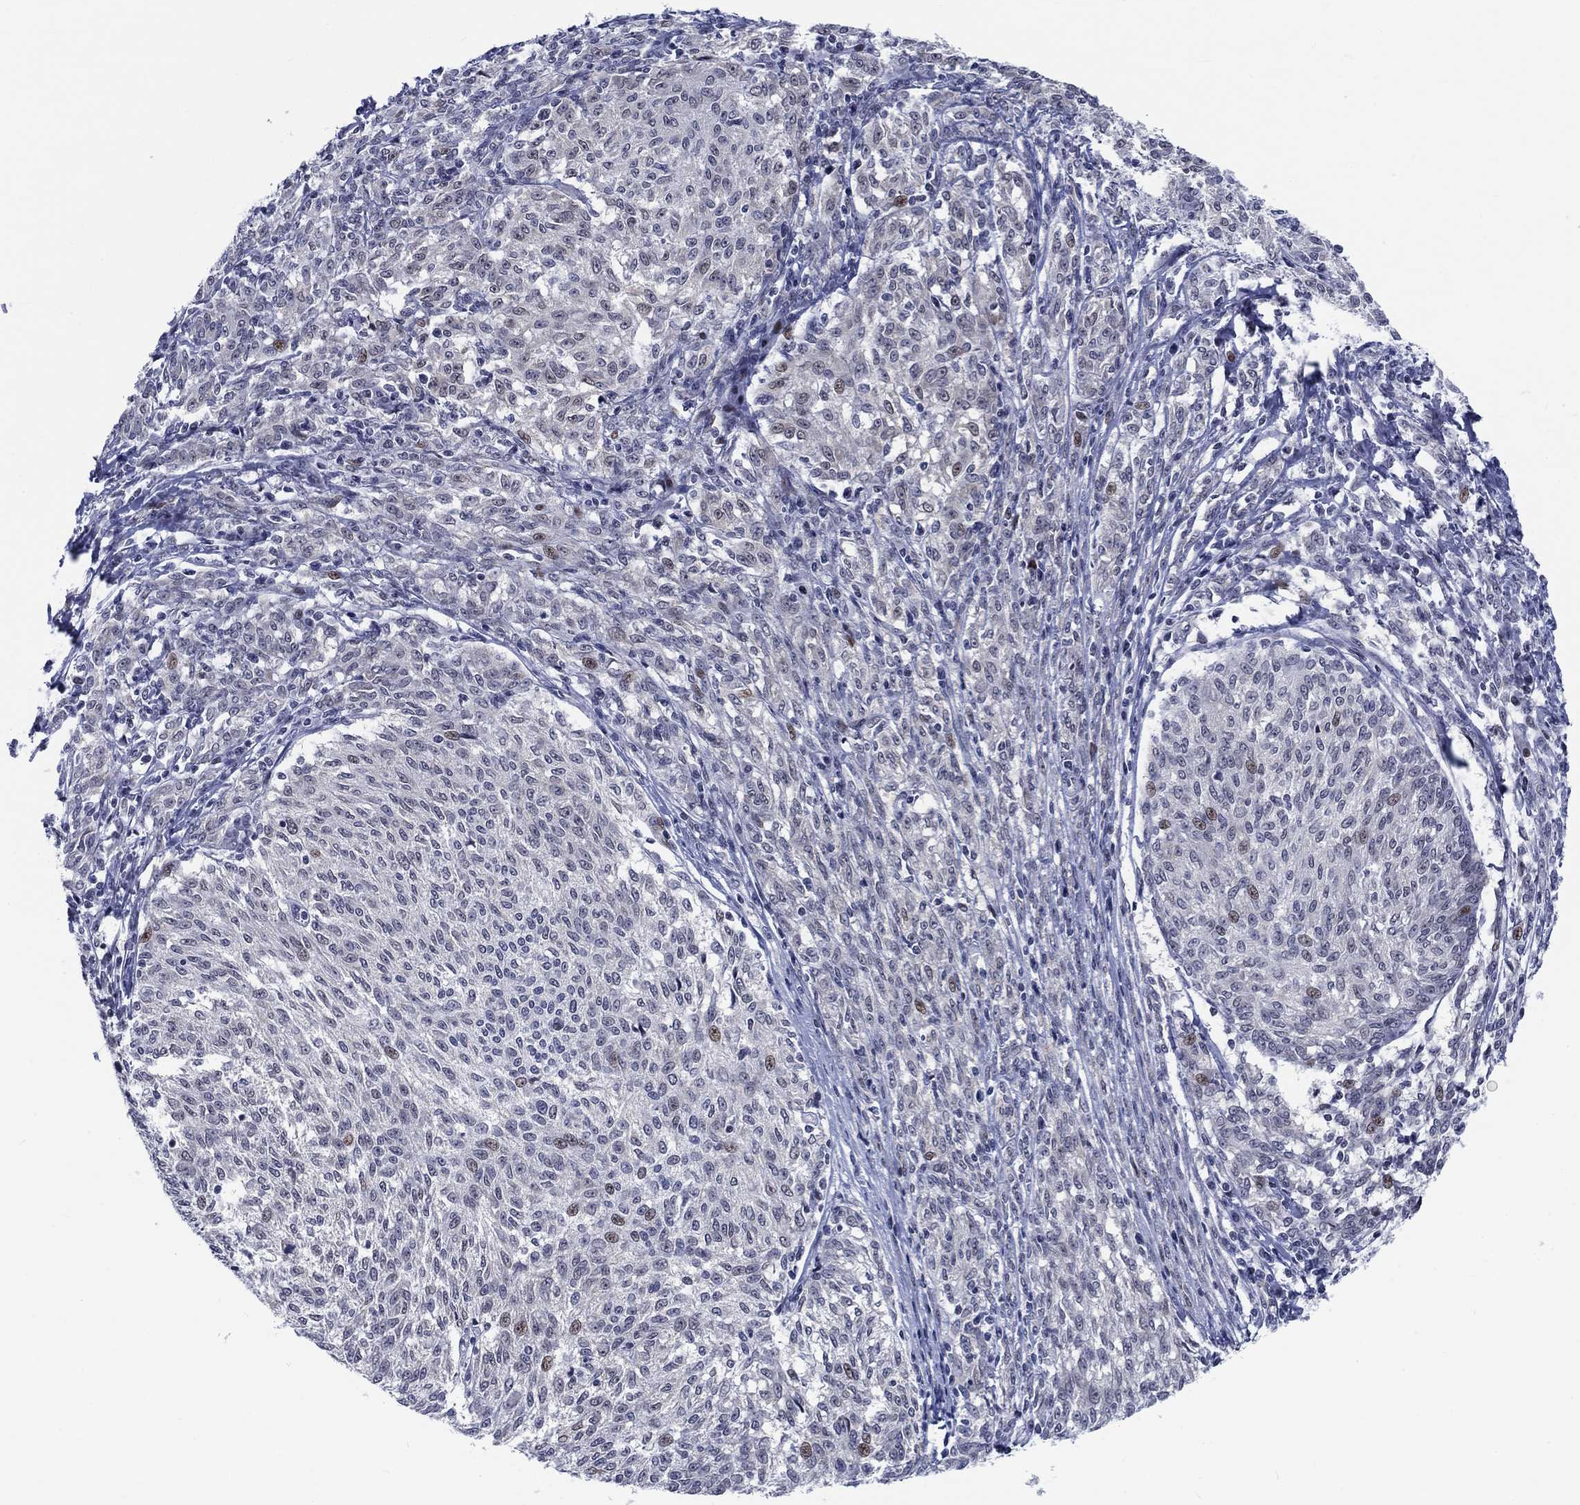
{"staining": {"intensity": "moderate", "quantity": "<25%", "location": "nuclear"}, "tissue": "melanoma", "cell_type": "Tumor cells", "image_type": "cancer", "snomed": [{"axis": "morphology", "description": "Malignant melanoma, NOS"}, {"axis": "topography", "description": "Skin"}], "caption": "Protein staining of melanoma tissue exhibits moderate nuclear staining in approximately <25% of tumor cells.", "gene": "NEU3", "patient": {"sex": "female", "age": 72}}